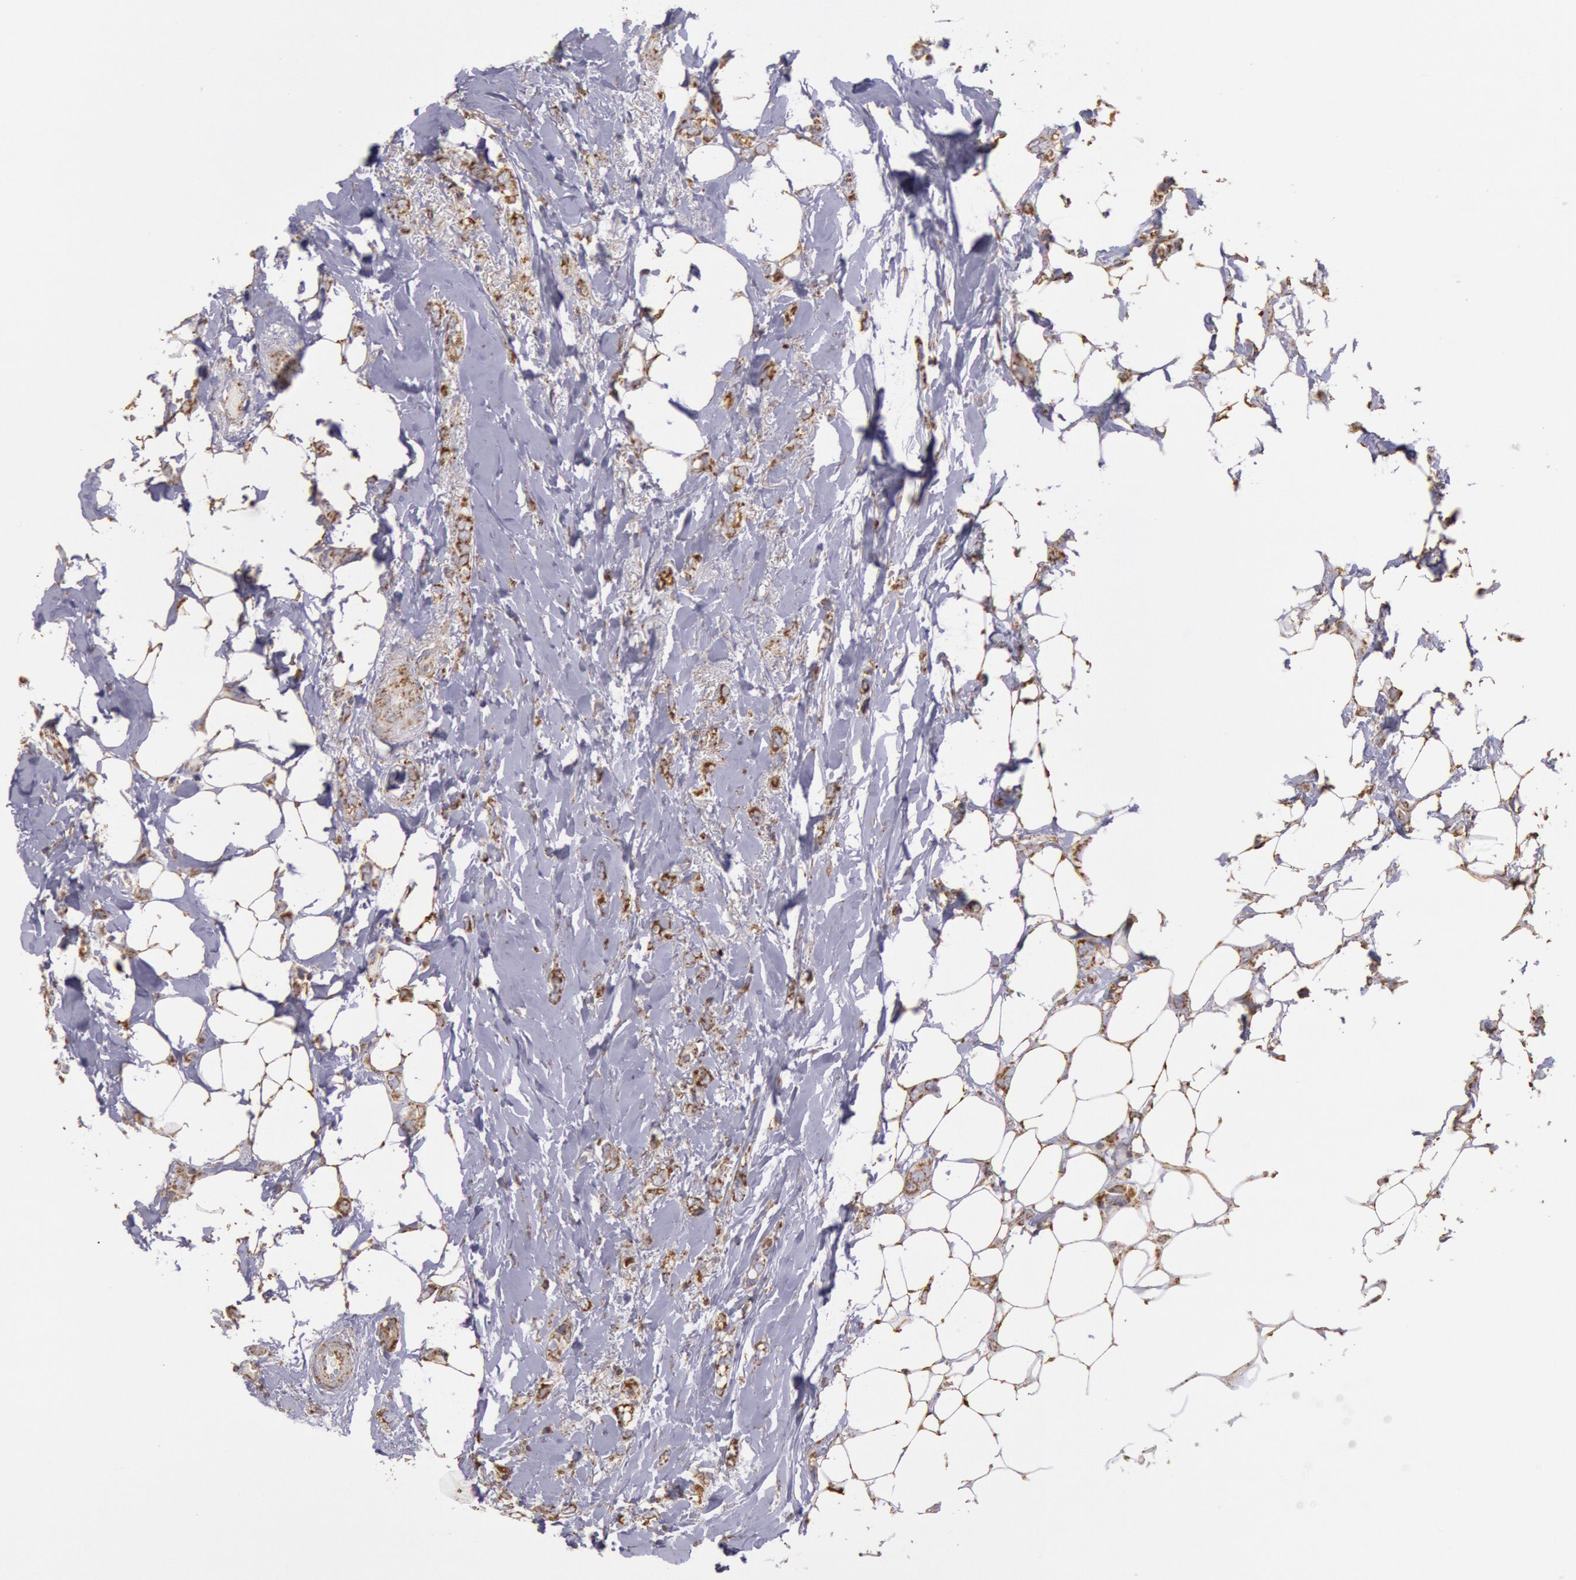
{"staining": {"intensity": "moderate", "quantity": ">75%", "location": "cytoplasmic/membranous,nuclear"}, "tissue": "breast cancer", "cell_type": "Tumor cells", "image_type": "cancer", "snomed": [{"axis": "morphology", "description": "Duct carcinoma"}, {"axis": "topography", "description": "Breast"}], "caption": "There is medium levels of moderate cytoplasmic/membranous and nuclear staining in tumor cells of breast infiltrating ductal carcinoma, as demonstrated by immunohistochemical staining (brown color).", "gene": "CYC1", "patient": {"sex": "female", "age": 72}}